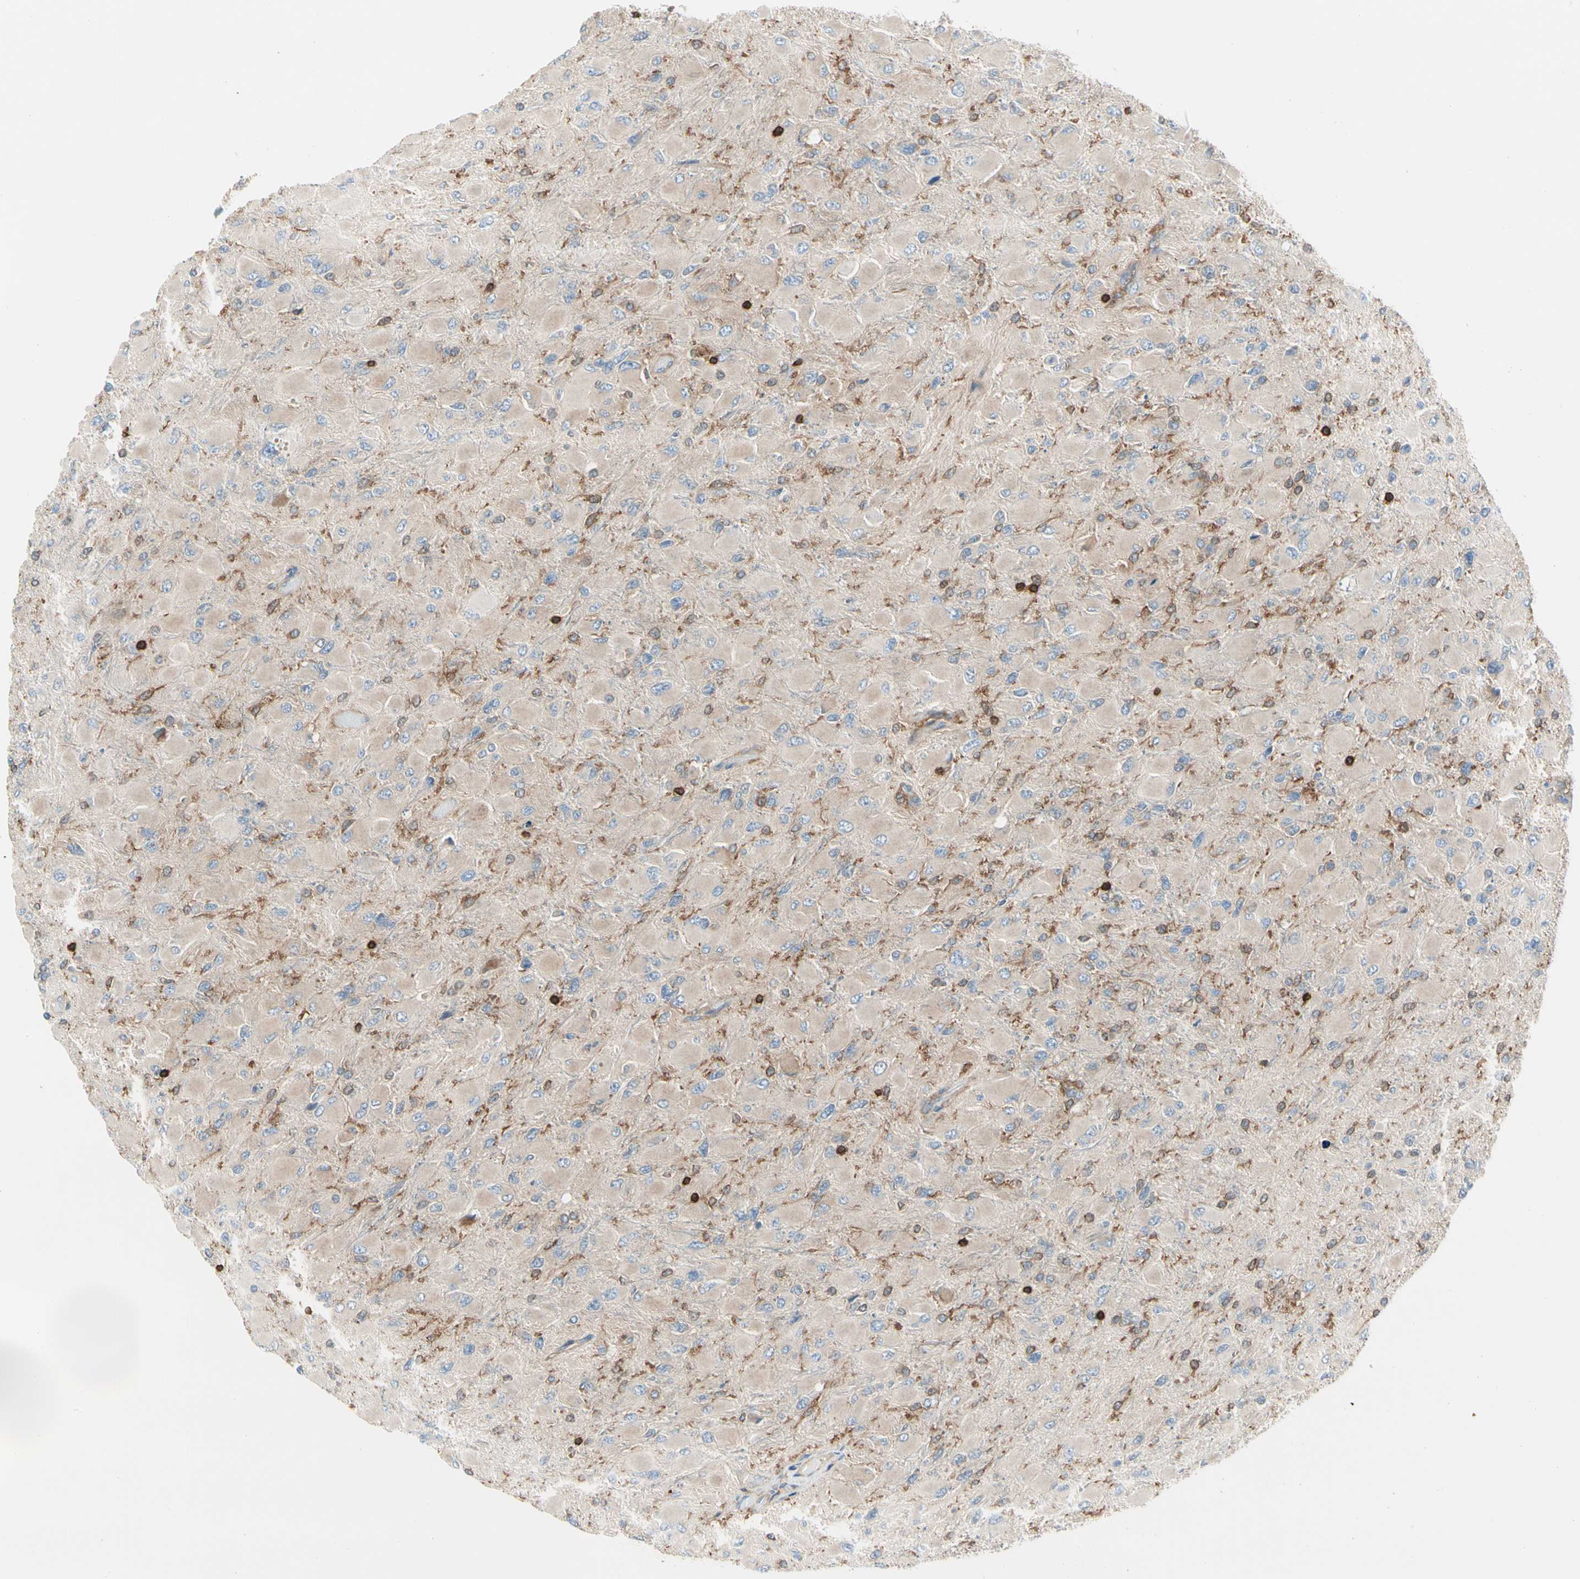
{"staining": {"intensity": "moderate", "quantity": "25%-75%", "location": "cytoplasmic/membranous"}, "tissue": "glioma", "cell_type": "Tumor cells", "image_type": "cancer", "snomed": [{"axis": "morphology", "description": "Glioma, malignant, High grade"}, {"axis": "topography", "description": "Cerebral cortex"}], "caption": "Tumor cells reveal medium levels of moderate cytoplasmic/membranous positivity in about 25%-75% of cells in glioma.", "gene": "CAPZA2", "patient": {"sex": "female", "age": 36}}